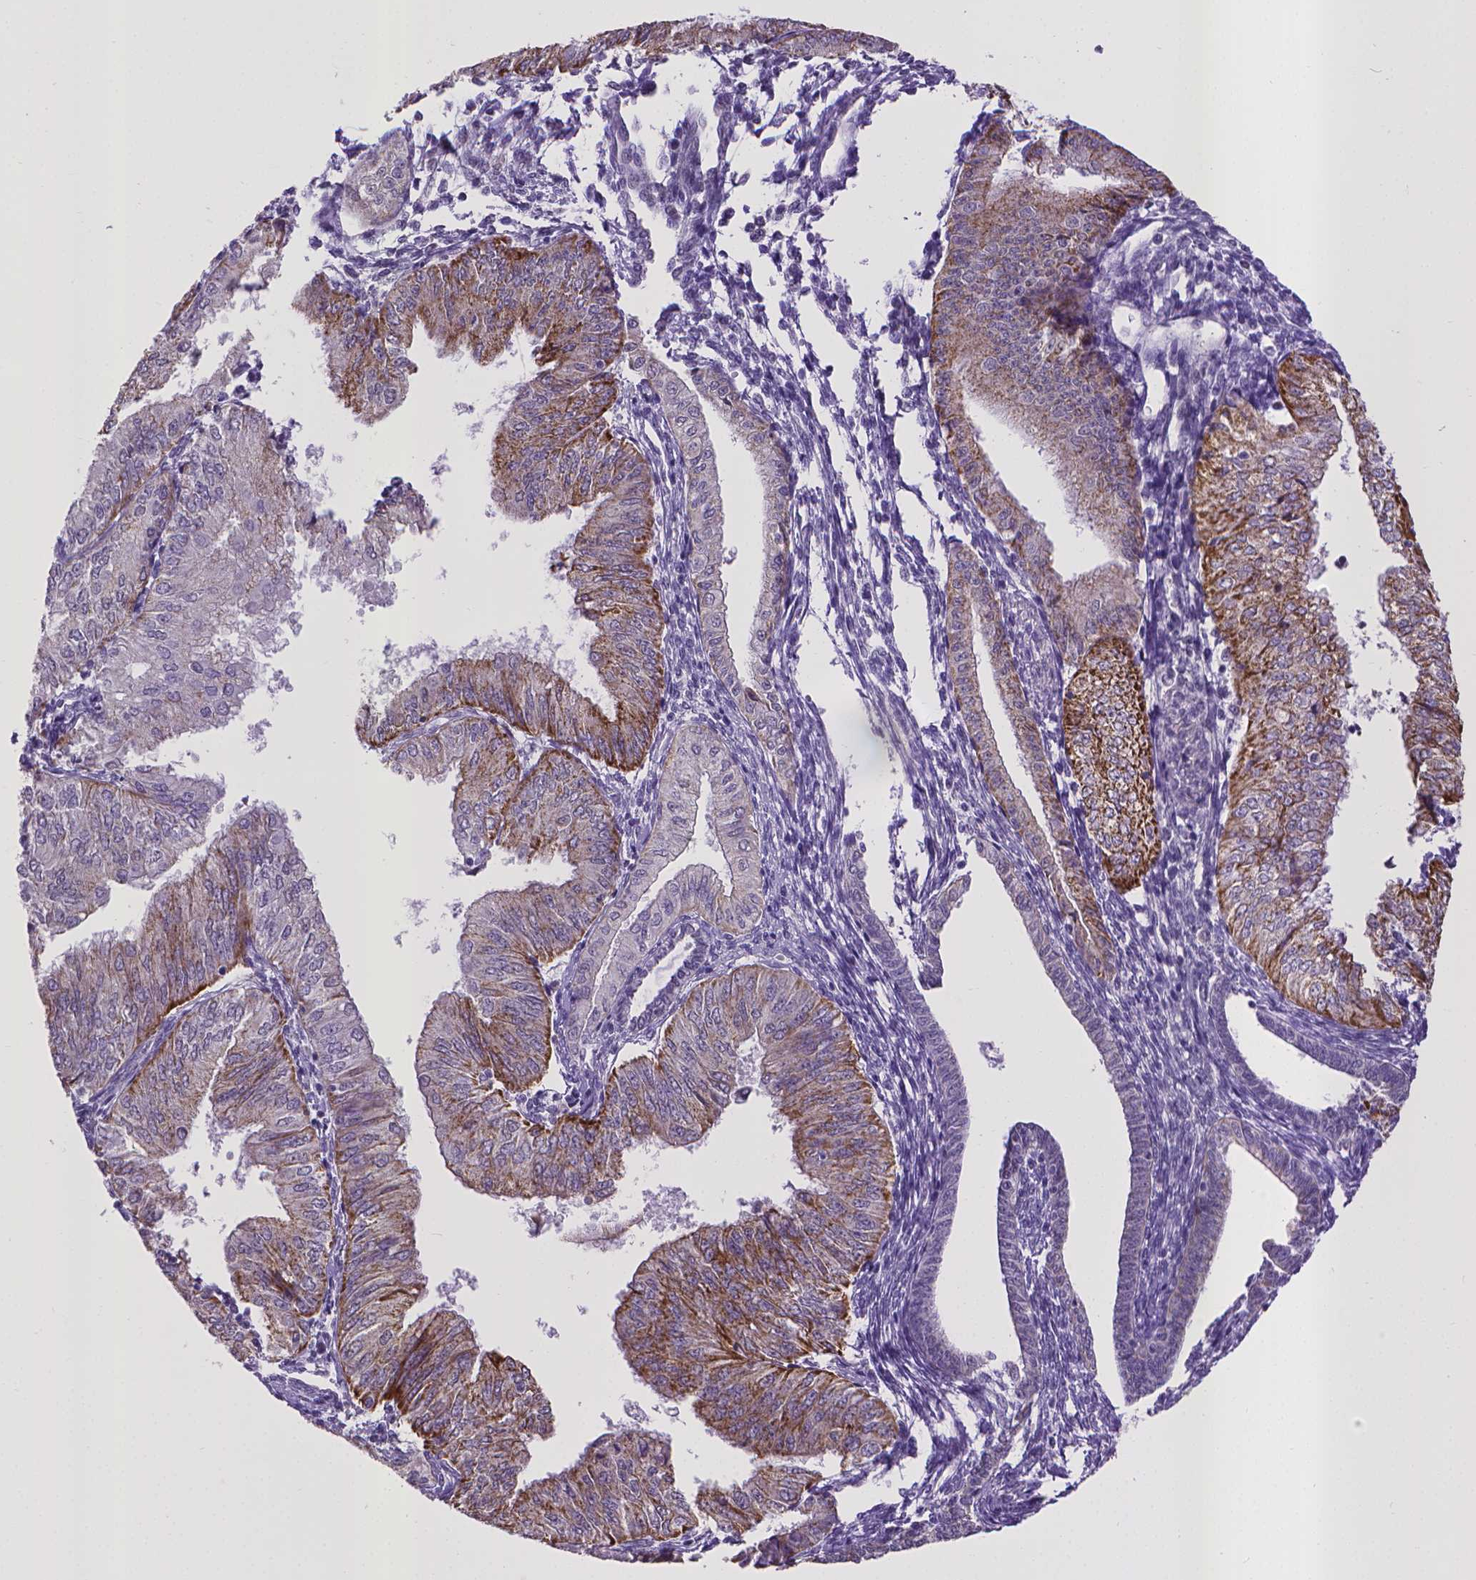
{"staining": {"intensity": "moderate", "quantity": "25%-75%", "location": "cytoplasmic/membranous"}, "tissue": "endometrial cancer", "cell_type": "Tumor cells", "image_type": "cancer", "snomed": [{"axis": "morphology", "description": "Adenocarcinoma, NOS"}, {"axis": "topography", "description": "Endometrium"}], "caption": "High-power microscopy captured an immunohistochemistry (IHC) micrograph of endometrial adenocarcinoma, revealing moderate cytoplasmic/membranous expression in approximately 25%-75% of tumor cells.", "gene": "KMO", "patient": {"sex": "female", "age": 53}}